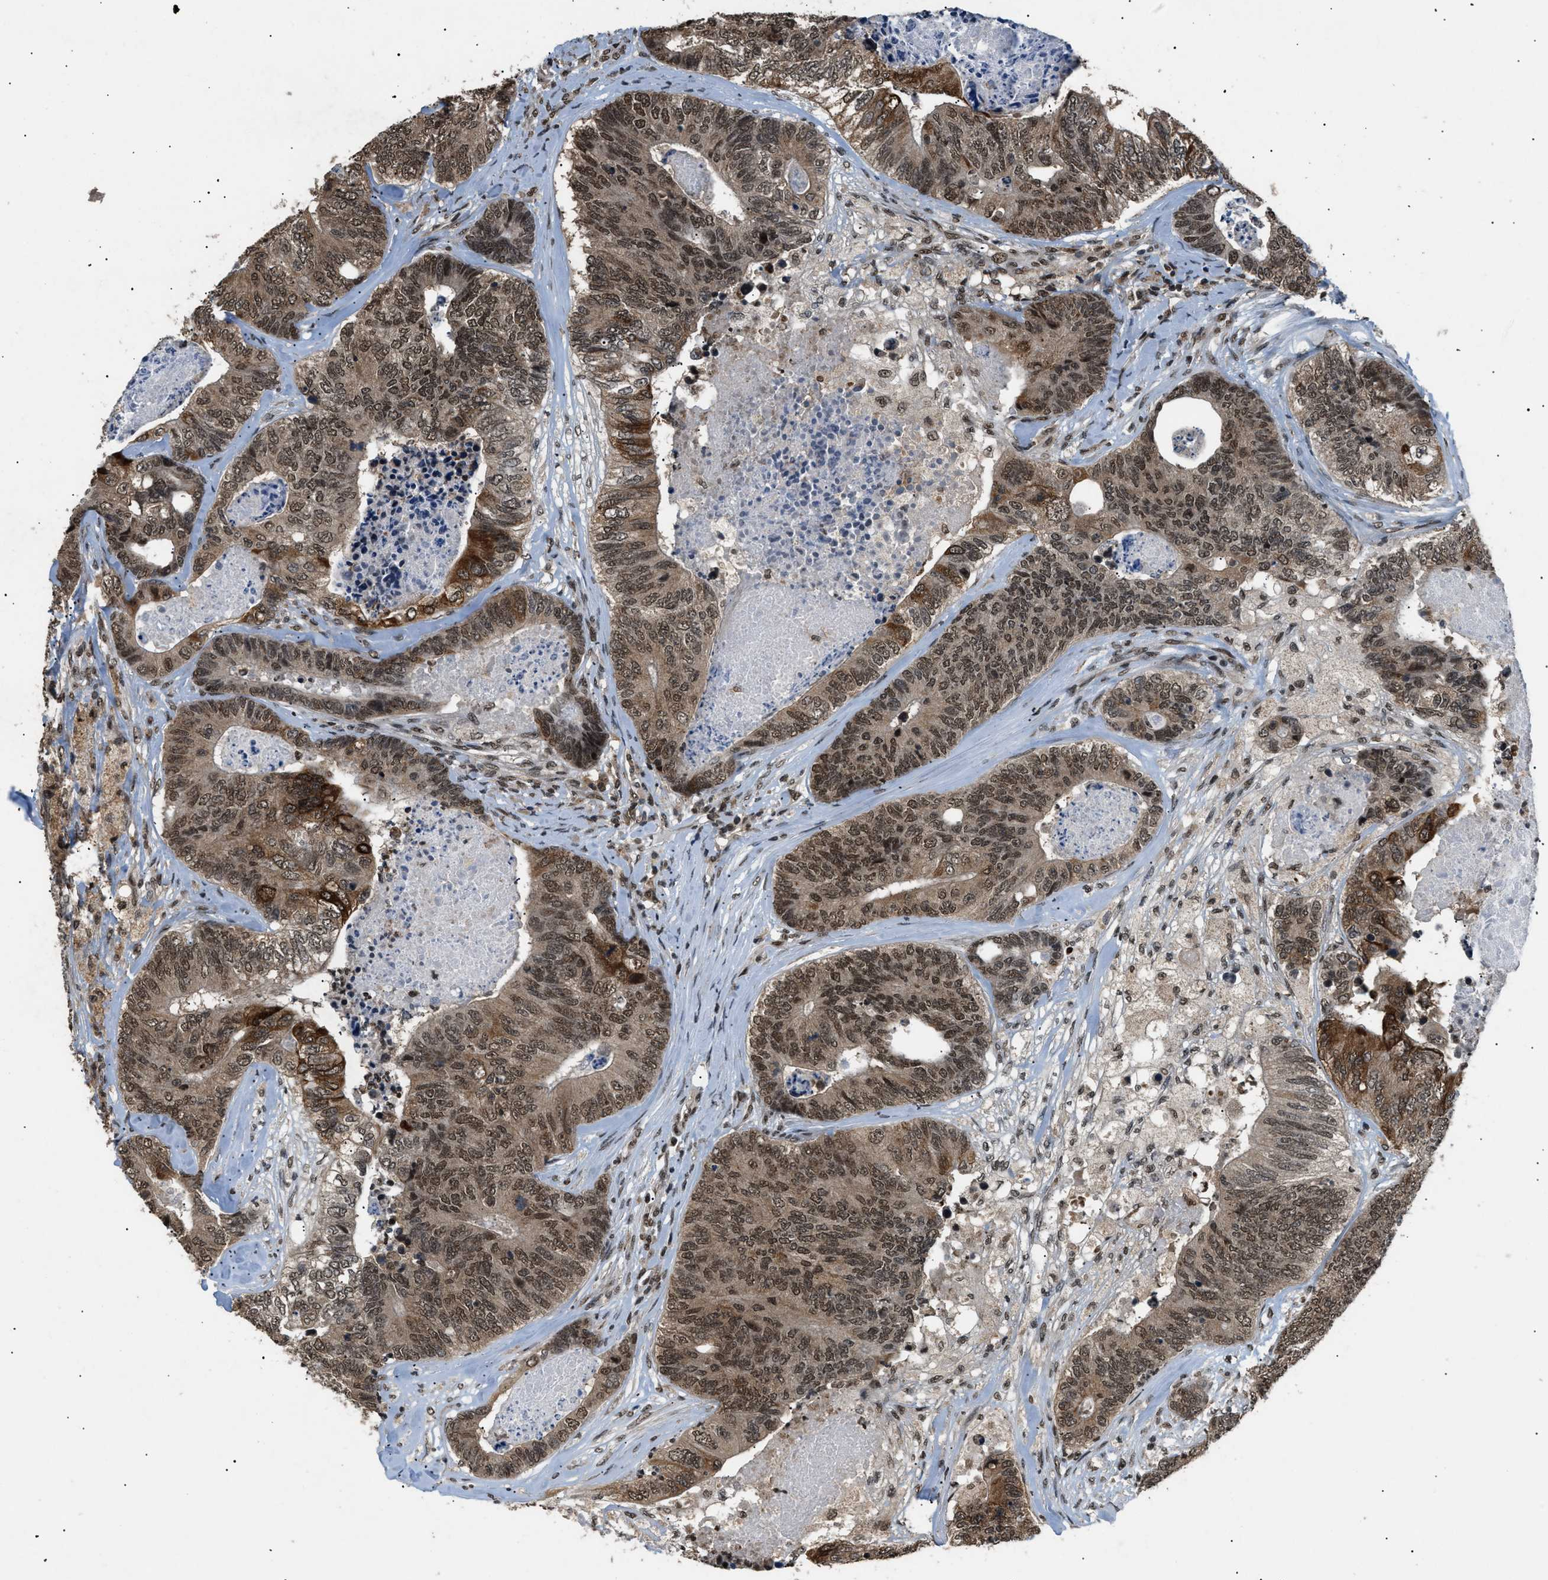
{"staining": {"intensity": "moderate", "quantity": ">75%", "location": "cytoplasmic/membranous,nuclear"}, "tissue": "colorectal cancer", "cell_type": "Tumor cells", "image_type": "cancer", "snomed": [{"axis": "morphology", "description": "Adenocarcinoma, NOS"}, {"axis": "topography", "description": "Colon"}], "caption": "This histopathology image reveals colorectal adenocarcinoma stained with IHC to label a protein in brown. The cytoplasmic/membranous and nuclear of tumor cells show moderate positivity for the protein. Nuclei are counter-stained blue.", "gene": "RBM5", "patient": {"sex": "female", "age": 67}}